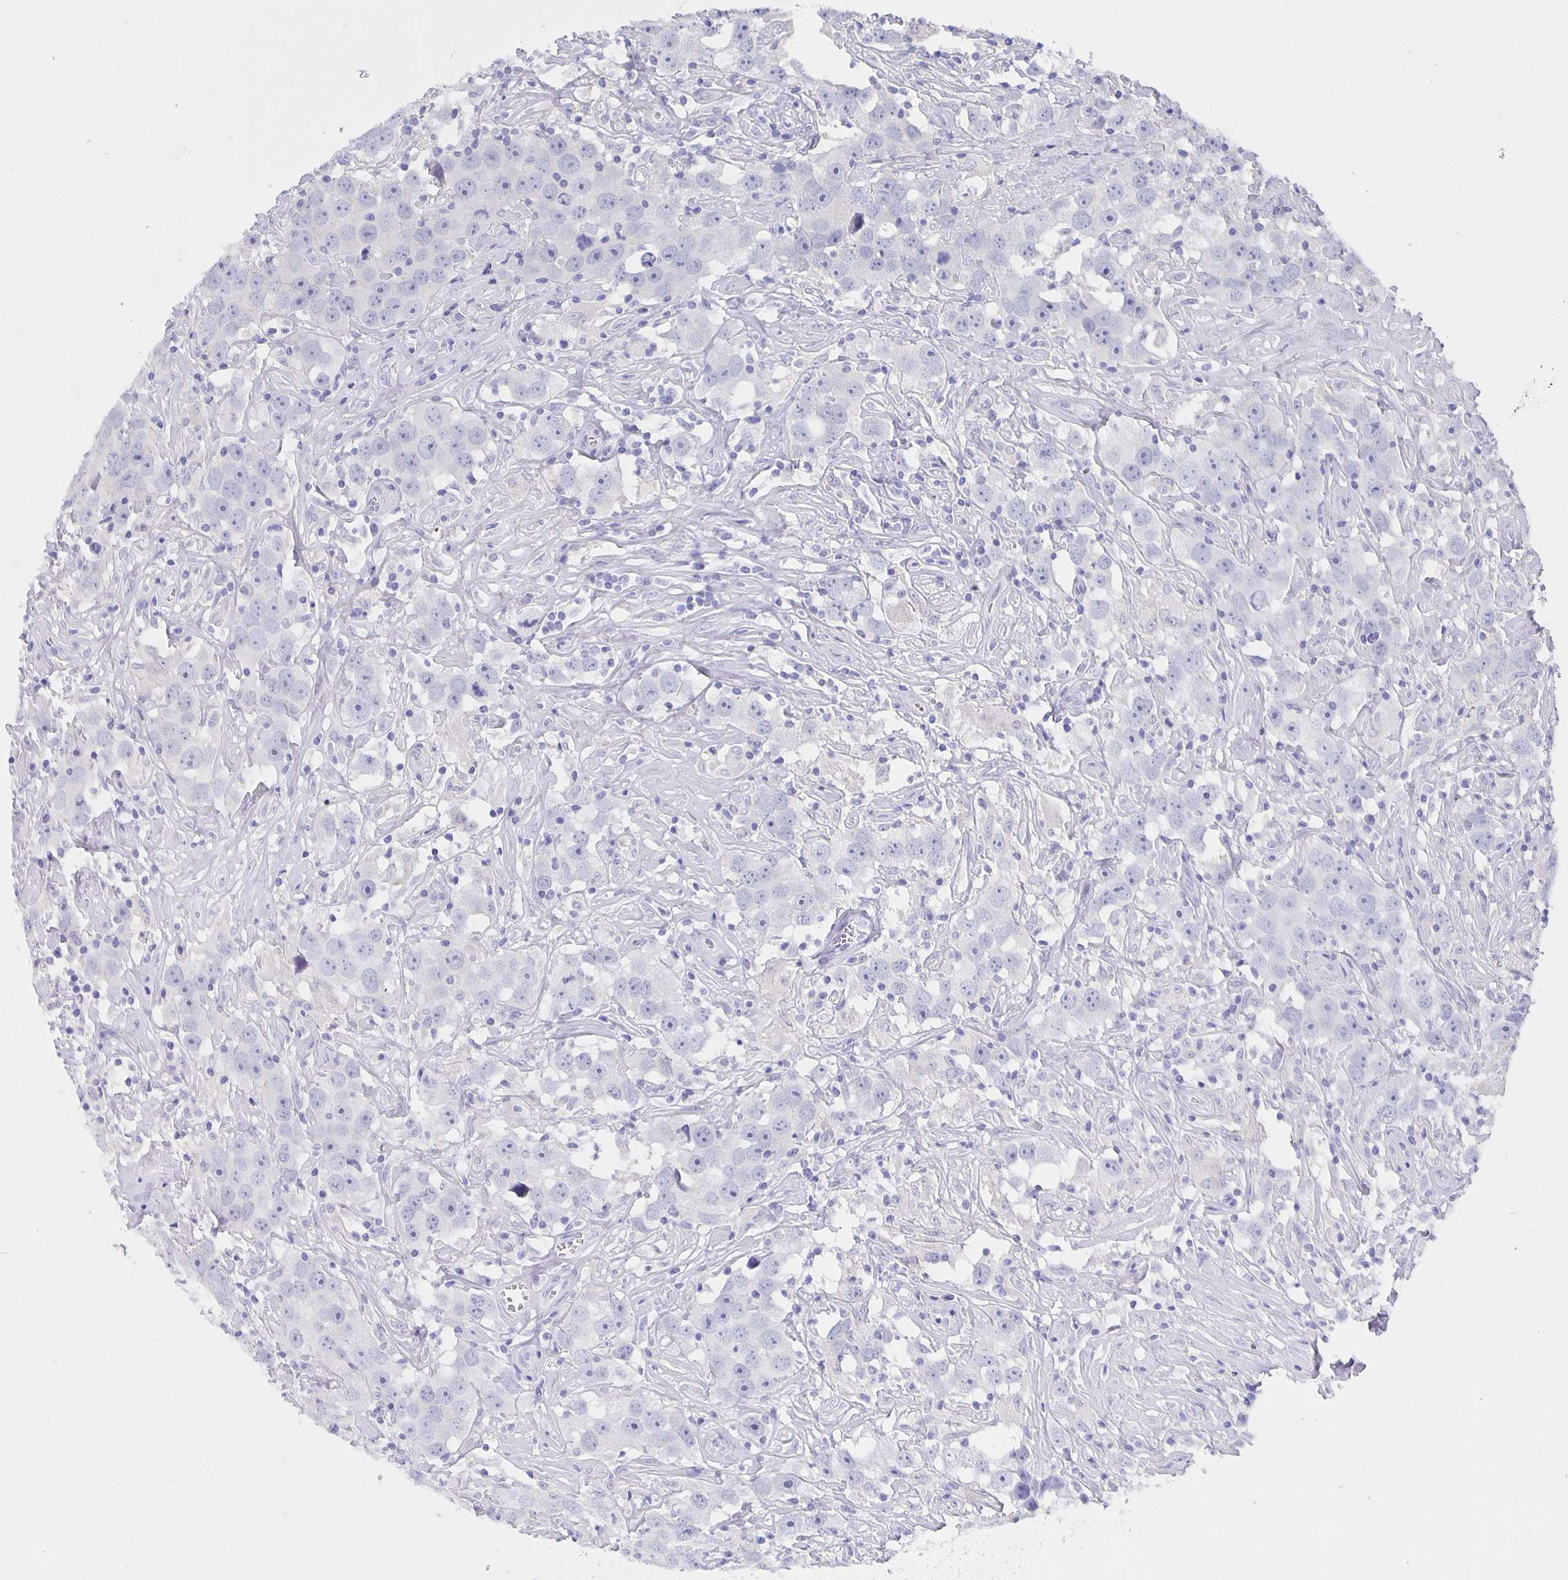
{"staining": {"intensity": "negative", "quantity": "none", "location": "none"}, "tissue": "testis cancer", "cell_type": "Tumor cells", "image_type": "cancer", "snomed": [{"axis": "morphology", "description": "Seminoma, NOS"}, {"axis": "topography", "description": "Testis"}], "caption": "Immunohistochemical staining of testis cancer shows no significant expression in tumor cells.", "gene": "CFAP74", "patient": {"sex": "male", "age": 49}}